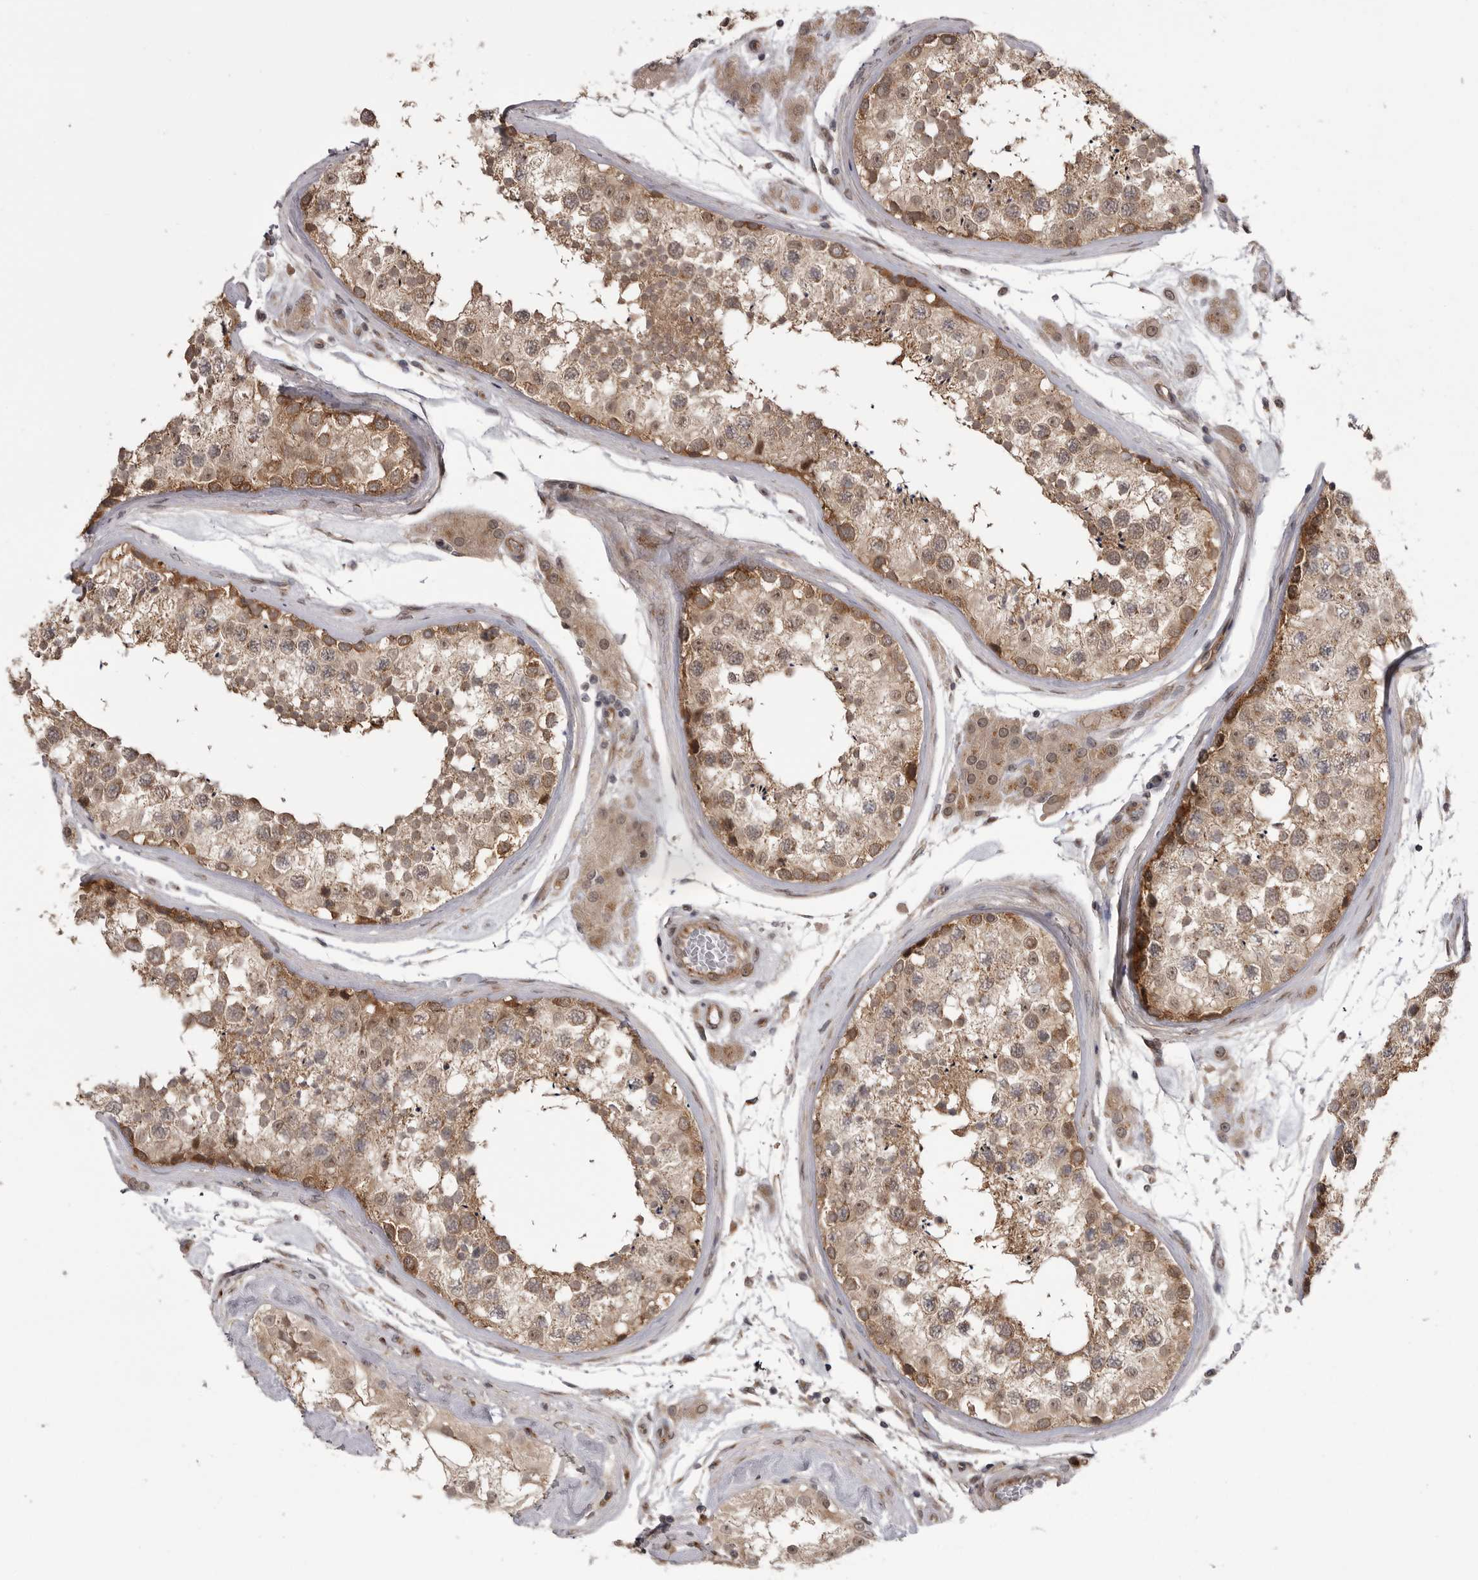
{"staining": {"intensity": "moderate", "quantity": ">75%", "location": "cytoplasmic/membranous,nuclear"}, "tissue": "testis", "cell_type": "Cells in seminiferous ducts", "image_type": "normal", "snomed": [{"axis": "morphology", "description": "Normal tissue, NOS"}, {"axis": "topography", "description": "Testis"}], "caption": "Immunohistochemical staining of benign testis exhibits medium levels of moderate cytoplasmic/membranous,nuclear expression in about >75% of cells in seminiferous ducts. (Stains: DAB in brown, nuclei in blue, Microscopy: brightfield microscopy at high magnification).", "gene": "PDCL", "patient": {"sex": "male", "age": 46}}